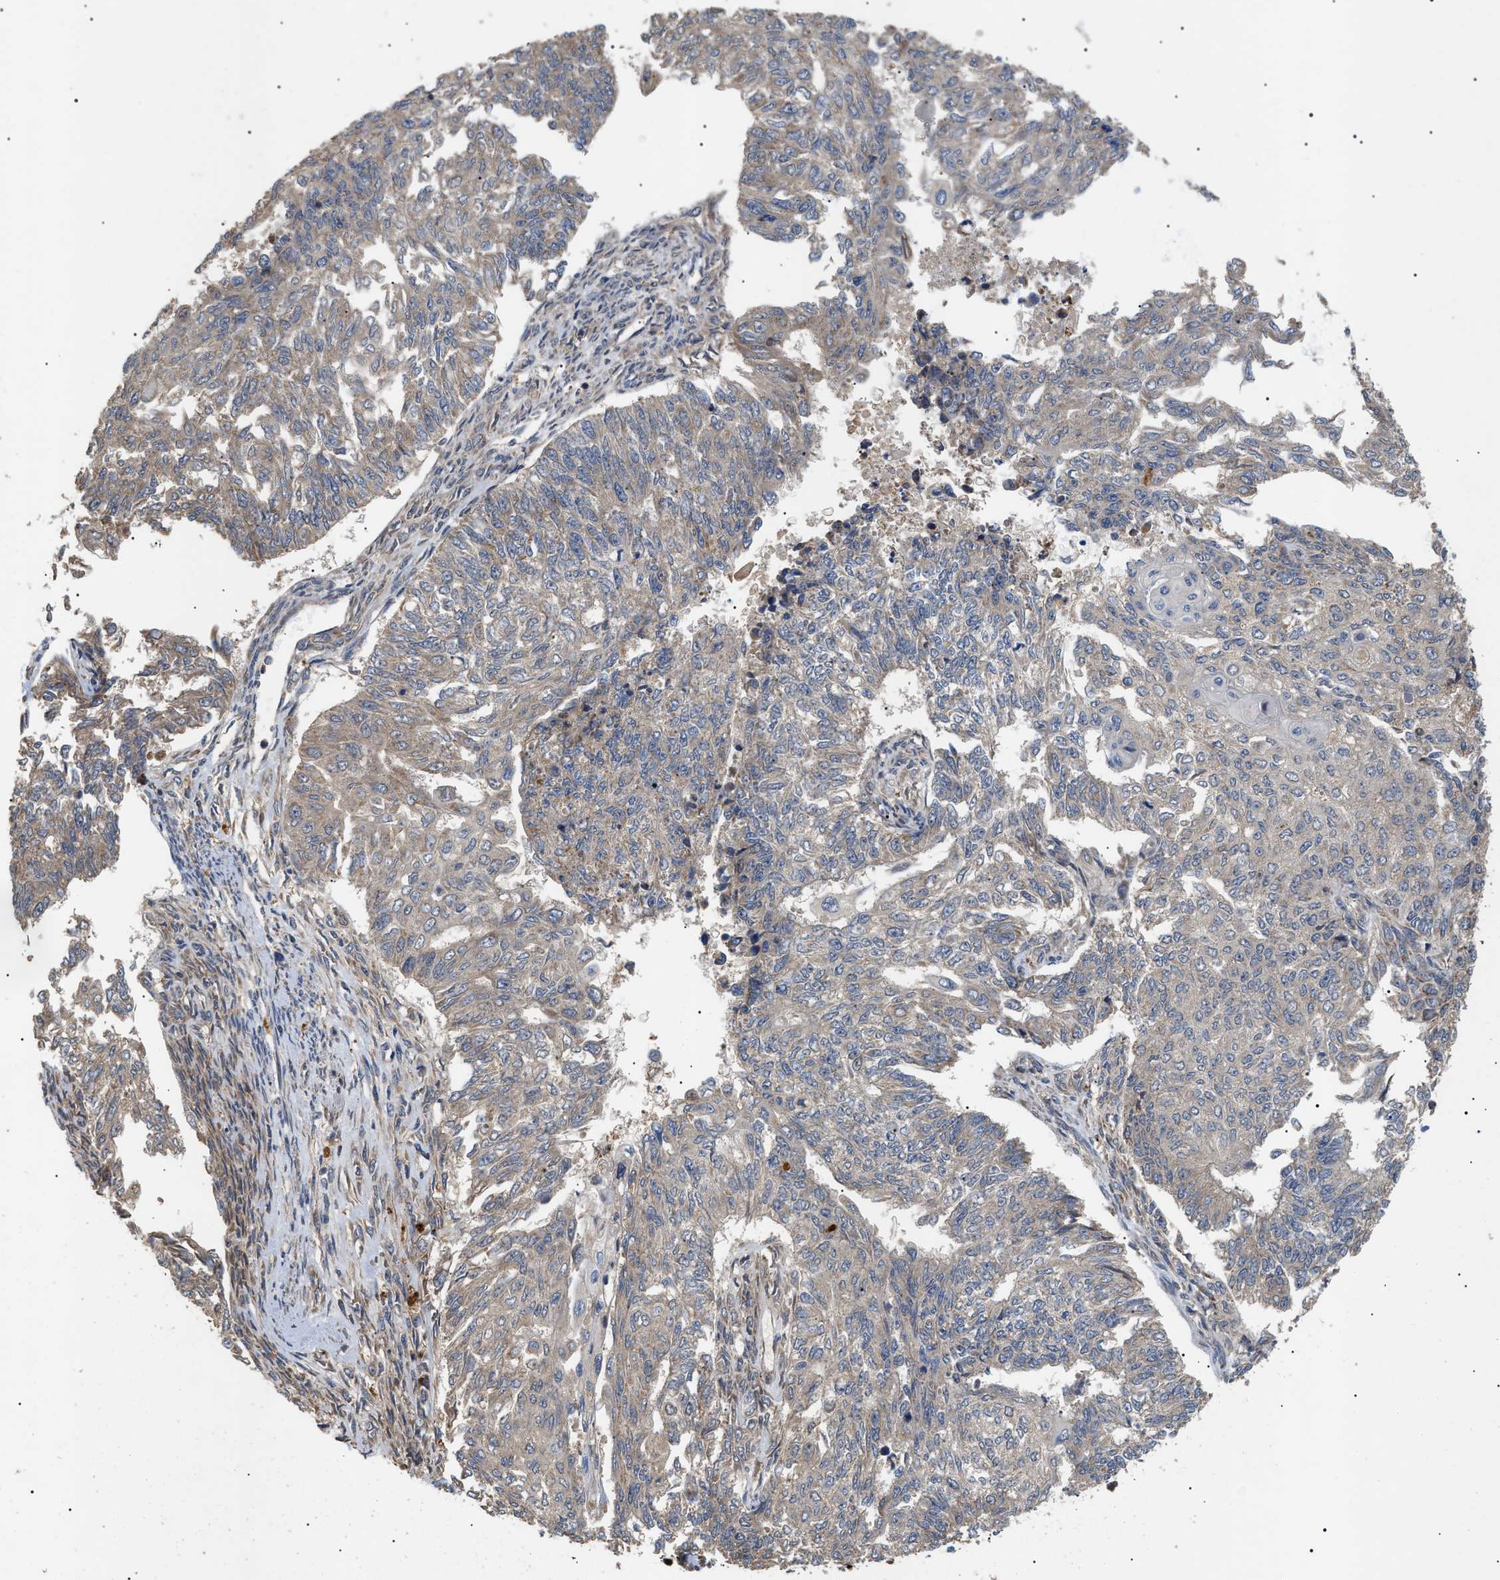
{"staining": {"intensity": "moderate", "quantity": "25%-75%", "location": "cytoplasmic/membranous"}, "tissue": "endometrial cancer", "cell_type": "Tumor cells", "image_type": "cancer", "snomed": [{"axis": "morphology", "description": "Adenocarcinoma, NOS"}, {"axis": "topography", "description": "Endometrium"}], "caption": "Moderate cytoplasmic/membranous positivity is appreciated in about 25%-75% of tumor cells in endometrial cancer (adenocarcinoma).", "gene": "ASTL", "patient": {"sex": "female", "age": 32}}